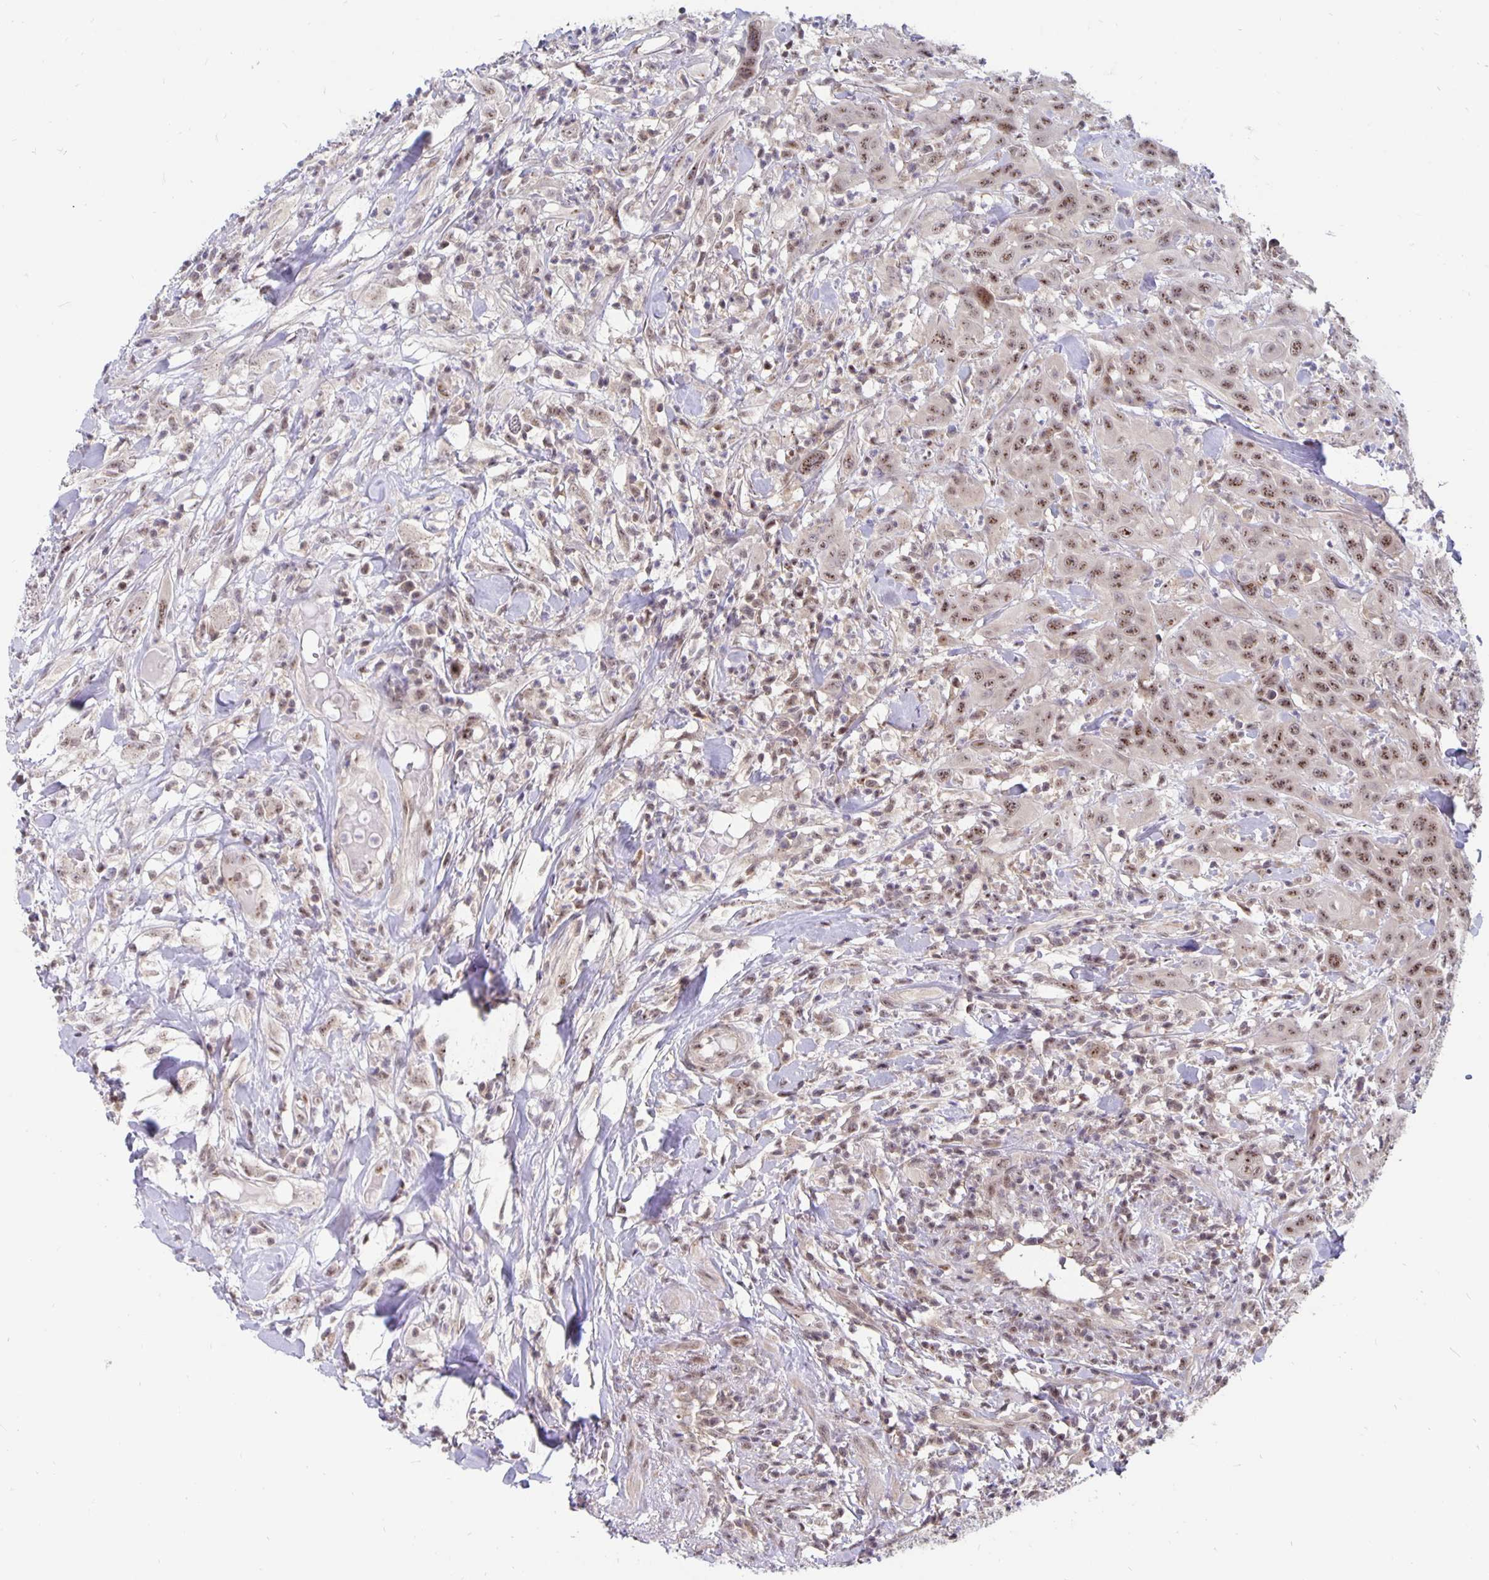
{"staining": {"intensity": "moderate", "quantity": ">75%", "location": "nuclear"}, "tissue": "head and neck cancer", "cell_type": "Tumor cells", "image_type": "cancer", "snomed": [{"axis": "morphology", "description": "Squamous cell carcinoma, NOS"}, {"axis": "topography", "description": "Skin"}, {"axis": "topography", "description": "Head-Neck"}], "caption": "Approximately >75% of tumor cells in human head and neck cancer (squamous cell carcinoma) demonstrate moderate nuclear protein expression as visualized by brown immunohistochemical staining.", "gene": "EXOC6B", "patient": {"sex": "male", "age": 80}}